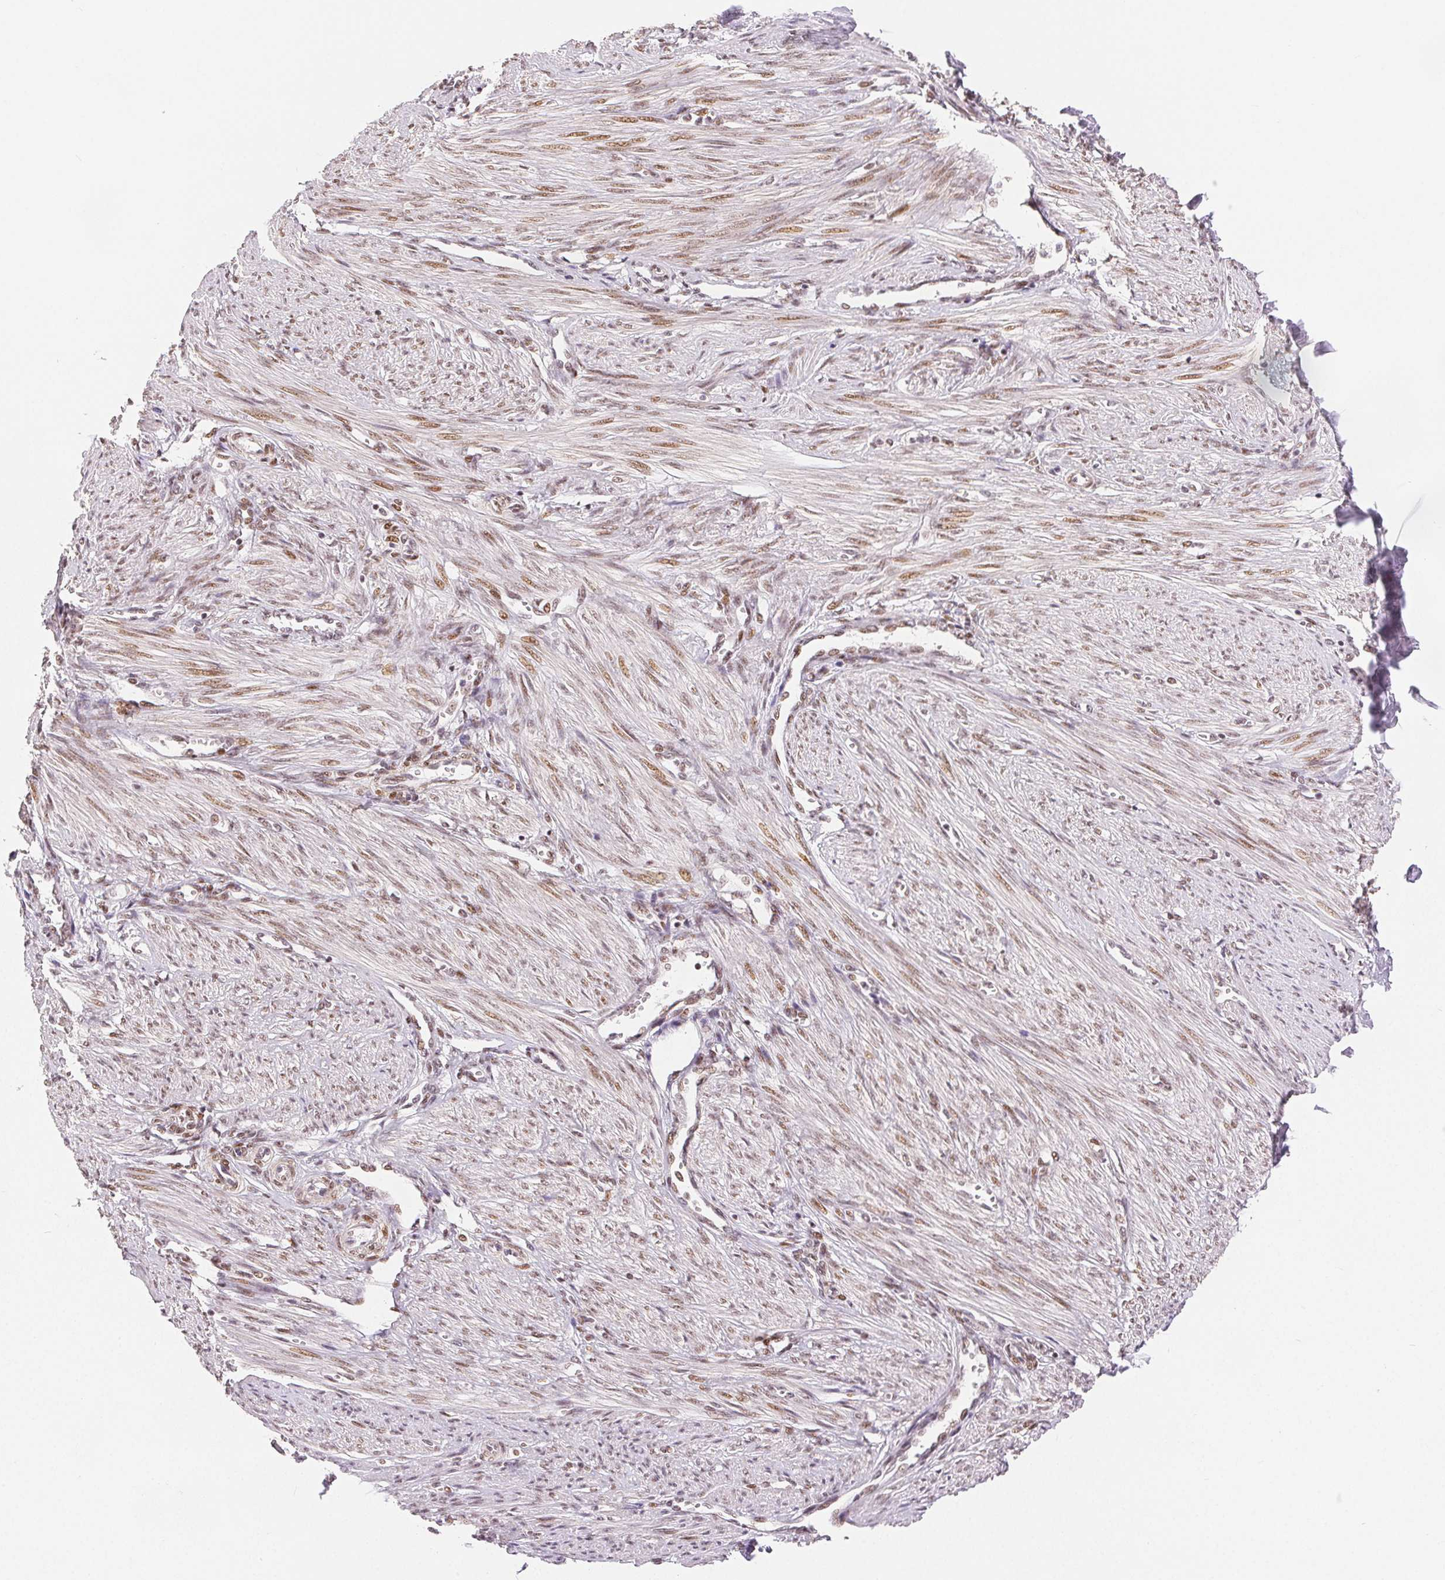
{"staining": {"intensity": "moderate", "quantity": ">75%", "location": "nuclear"}, "tissue": "endometrium", "cell_type": "Cells in endometrial stroma", "image_type": "normal", "snomed": [{"axis": "morphology", "description": "Normal tissue, NOS"}, {"axis": "topography", "description": "Endometrium"}], "caption": "Immunohistochemical staining of unremarkable endometrium demonstrates >75% levels of moderate nuclear protein staining in about >75% of cells in endometrial stroma.", "gene": "ZNF703", "patient": {"sex": "female", "age": 24}}